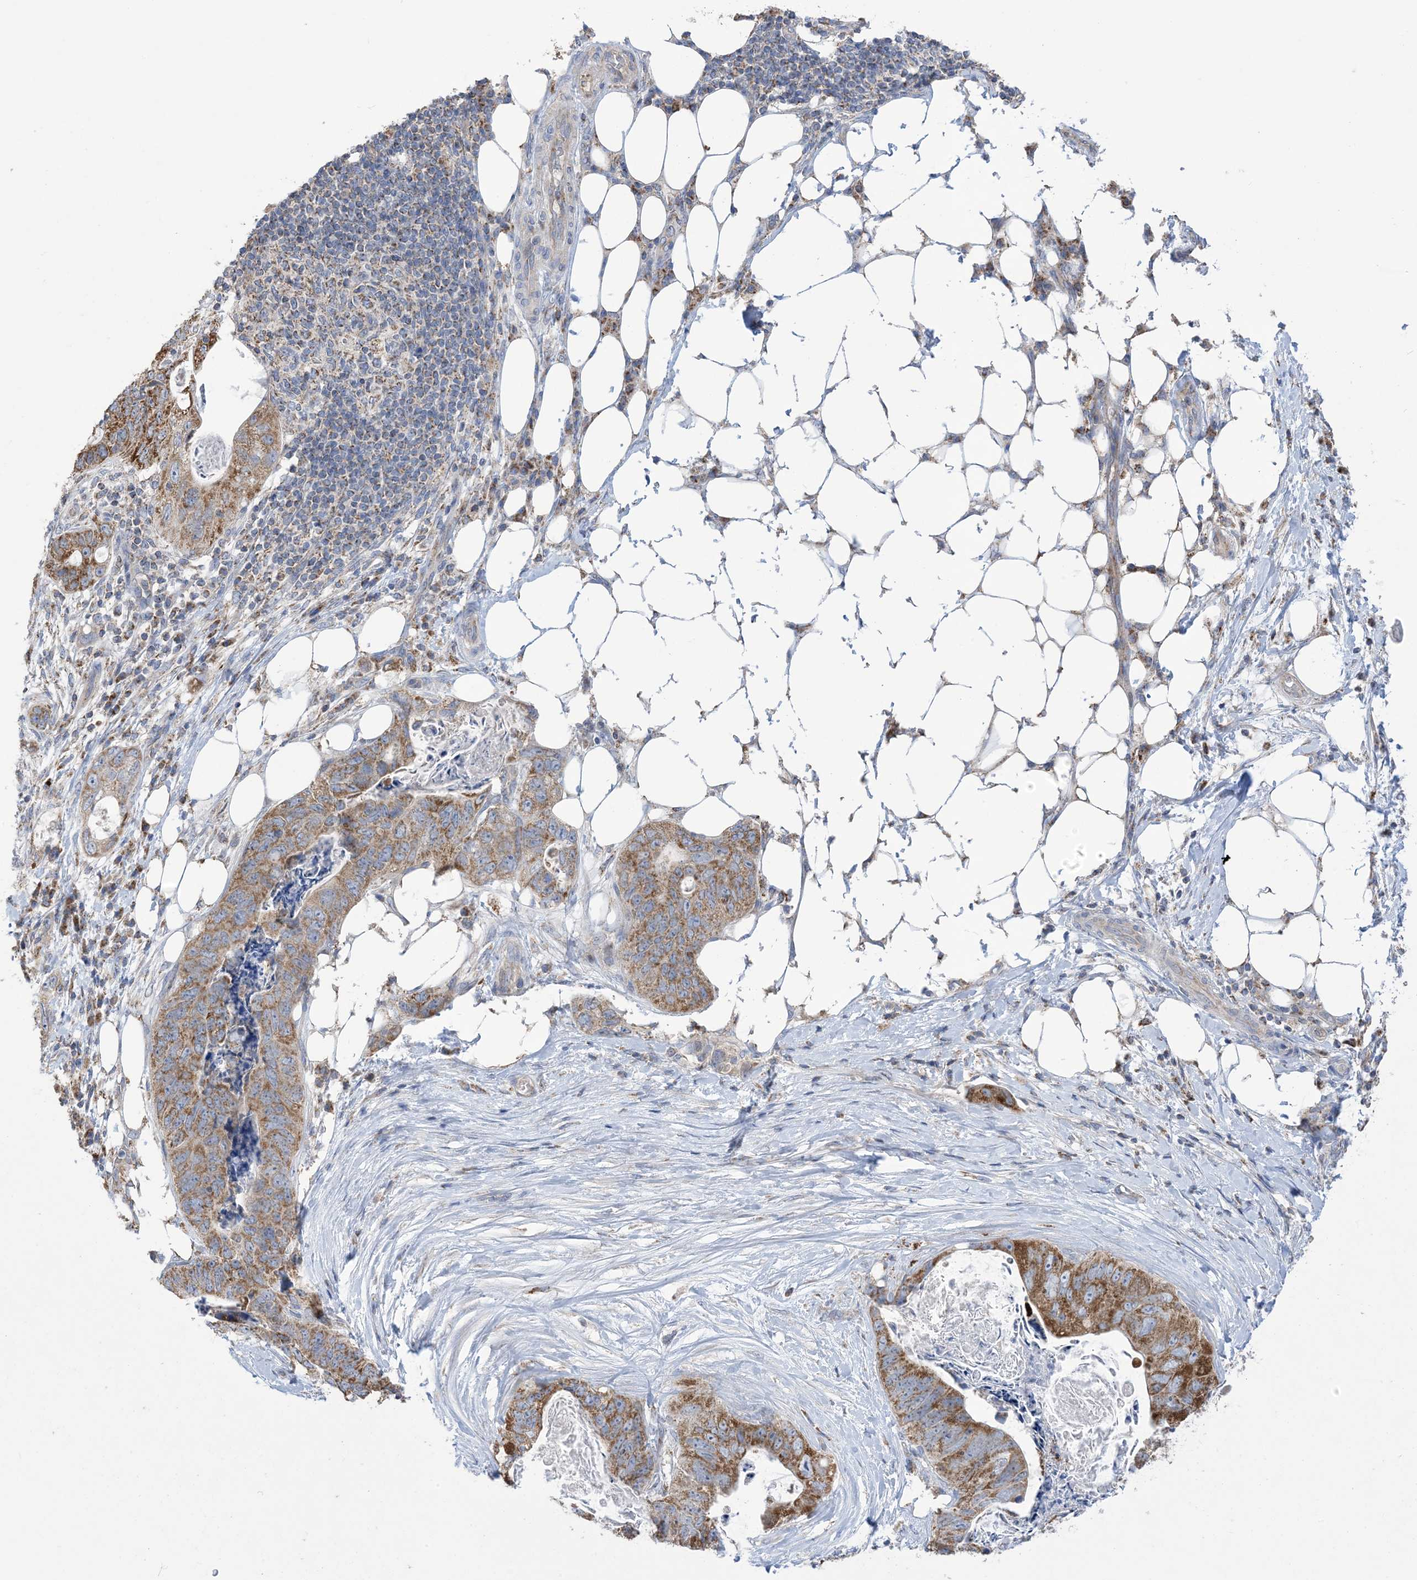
{"staining": {"intensity": "moderate", "quantity": ">75%", "location": "cytoplasmic/membranous"}, "tissue": "stomach cancer", "cell_type": "Tumor cells", "image_type": "cancer", "snomed": [{"axis": "morphology", "description": "Adenocarcinoma, NOS"}, {"axis": "topography", "description": "Stomach"}], "caption": "Human stomach cancer stained with a brown dye displays moderate cytoplasmic/membranous positive staining in approximately >75% of tumor cells.", "gene": "CLEC16A", "patient": {"sex": "female", "age": 89}}